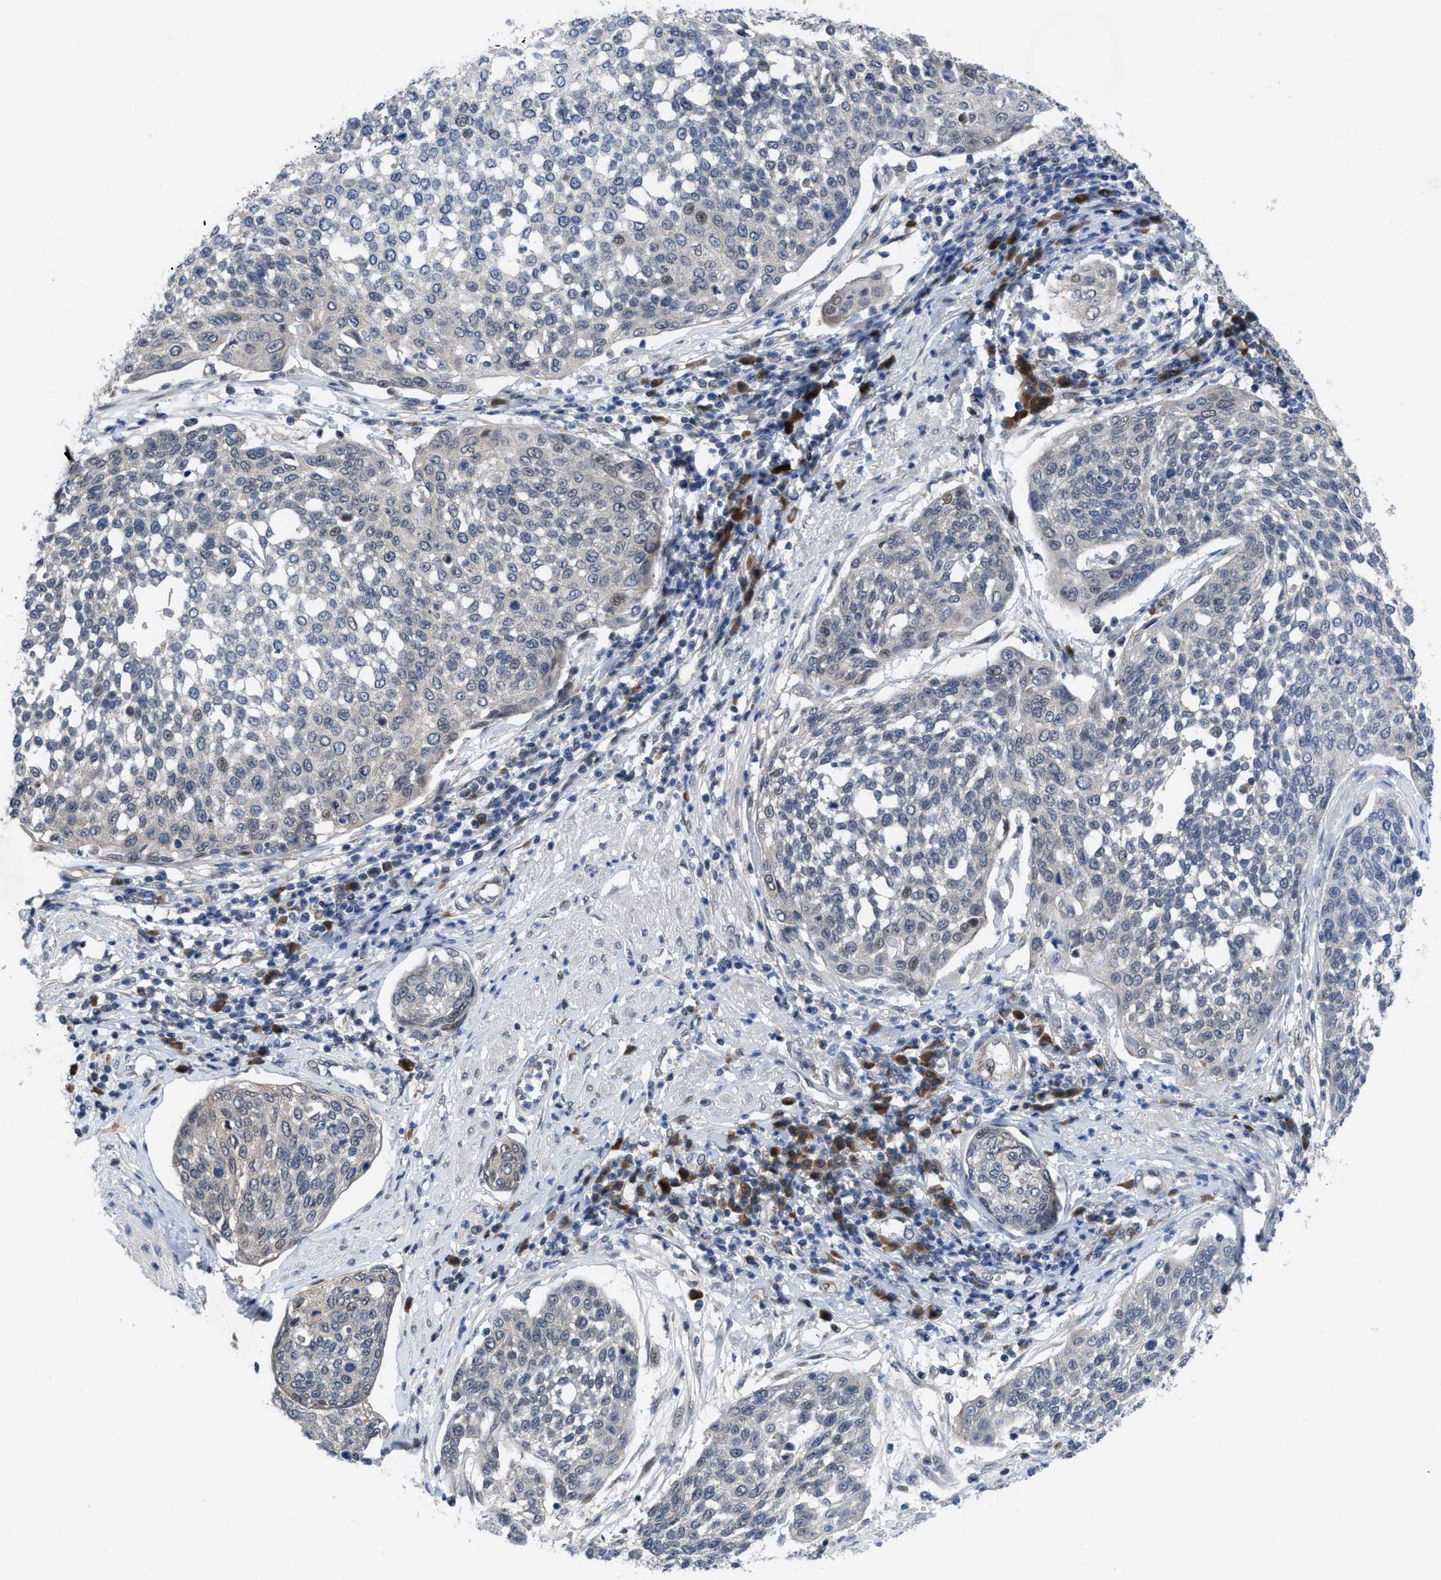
{"staining": {"intensity": "negative", "quantity": "none", "location": "none"}, "tissue": "cervical cancer", "cell_type": "Tumor cells", "image_type": "cancer", "snomed": [{"axis": "morphology", "description": "Squamous cell carcinoma, NOS"}, {"axis": "topography", "description": "Cervix"}], "caption": "Immunohistochemistry (IHC) image of human cervical squamous cell carcinoma stained for a protein (brown), which shows no expression in tumor cells.", "gene": "IL17RE", "patient": {"sex": "female", "age": 34}}